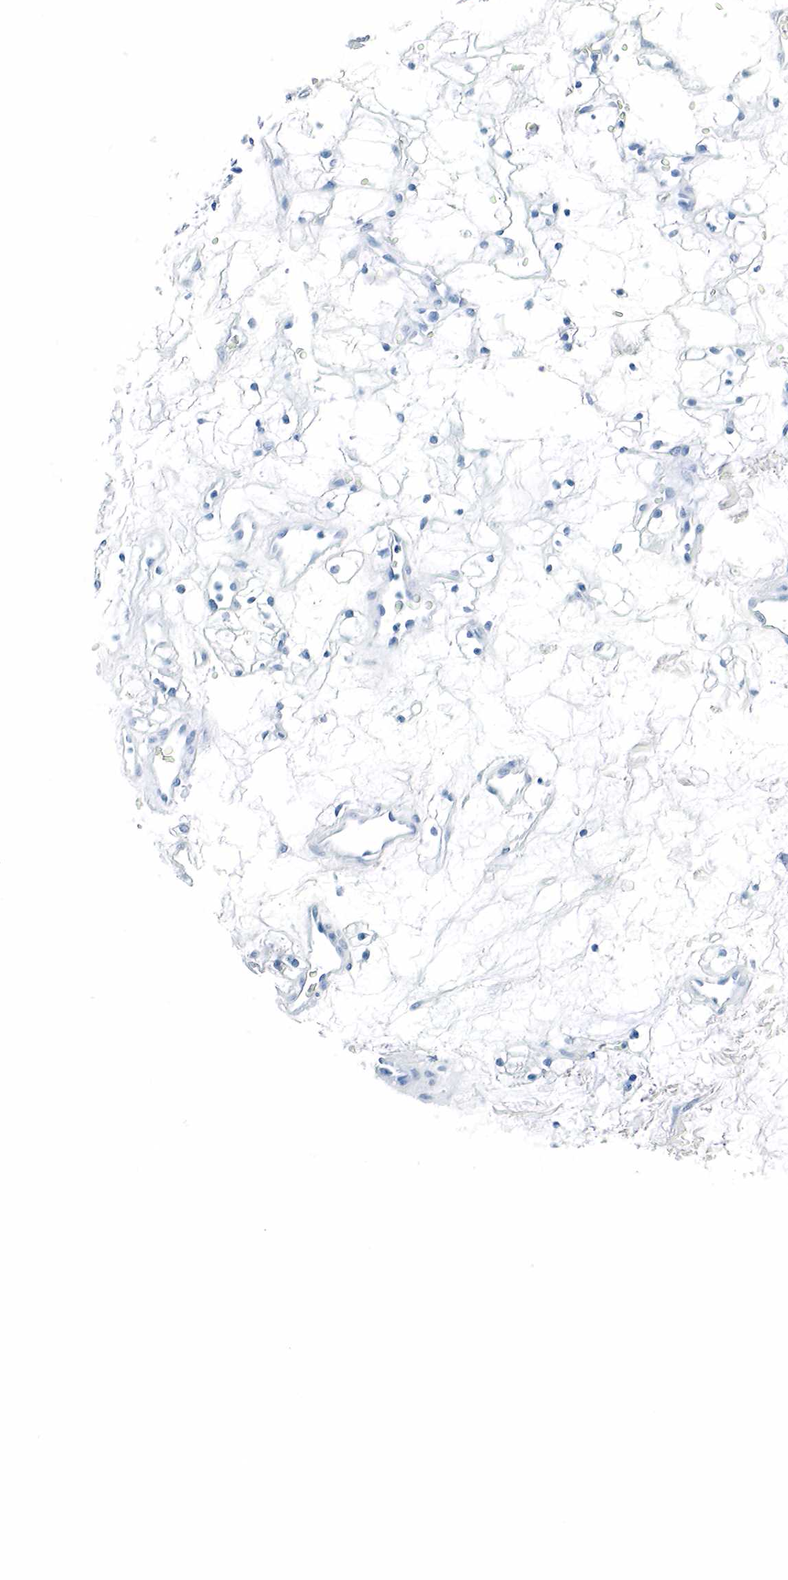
{"staining": {"intensity": "negative", "quantity": "none", "location": "none"}, "tissue": "renal cancer", "cell_type": "Tumor cells", "image_type": "cancer", "snomed": [{"axis": "morphology", "description": "Adenocarcinoma, NOS"}, {"axis": "topography", "description": "Kidney"}], "caption": "A photomicrograph of renal cancer (adenocarcinoma) stained for a protein demonstrates no brown staining in tumor cells.", "gene": "GAST", "patient": {"sex": "female", "age": 60}}